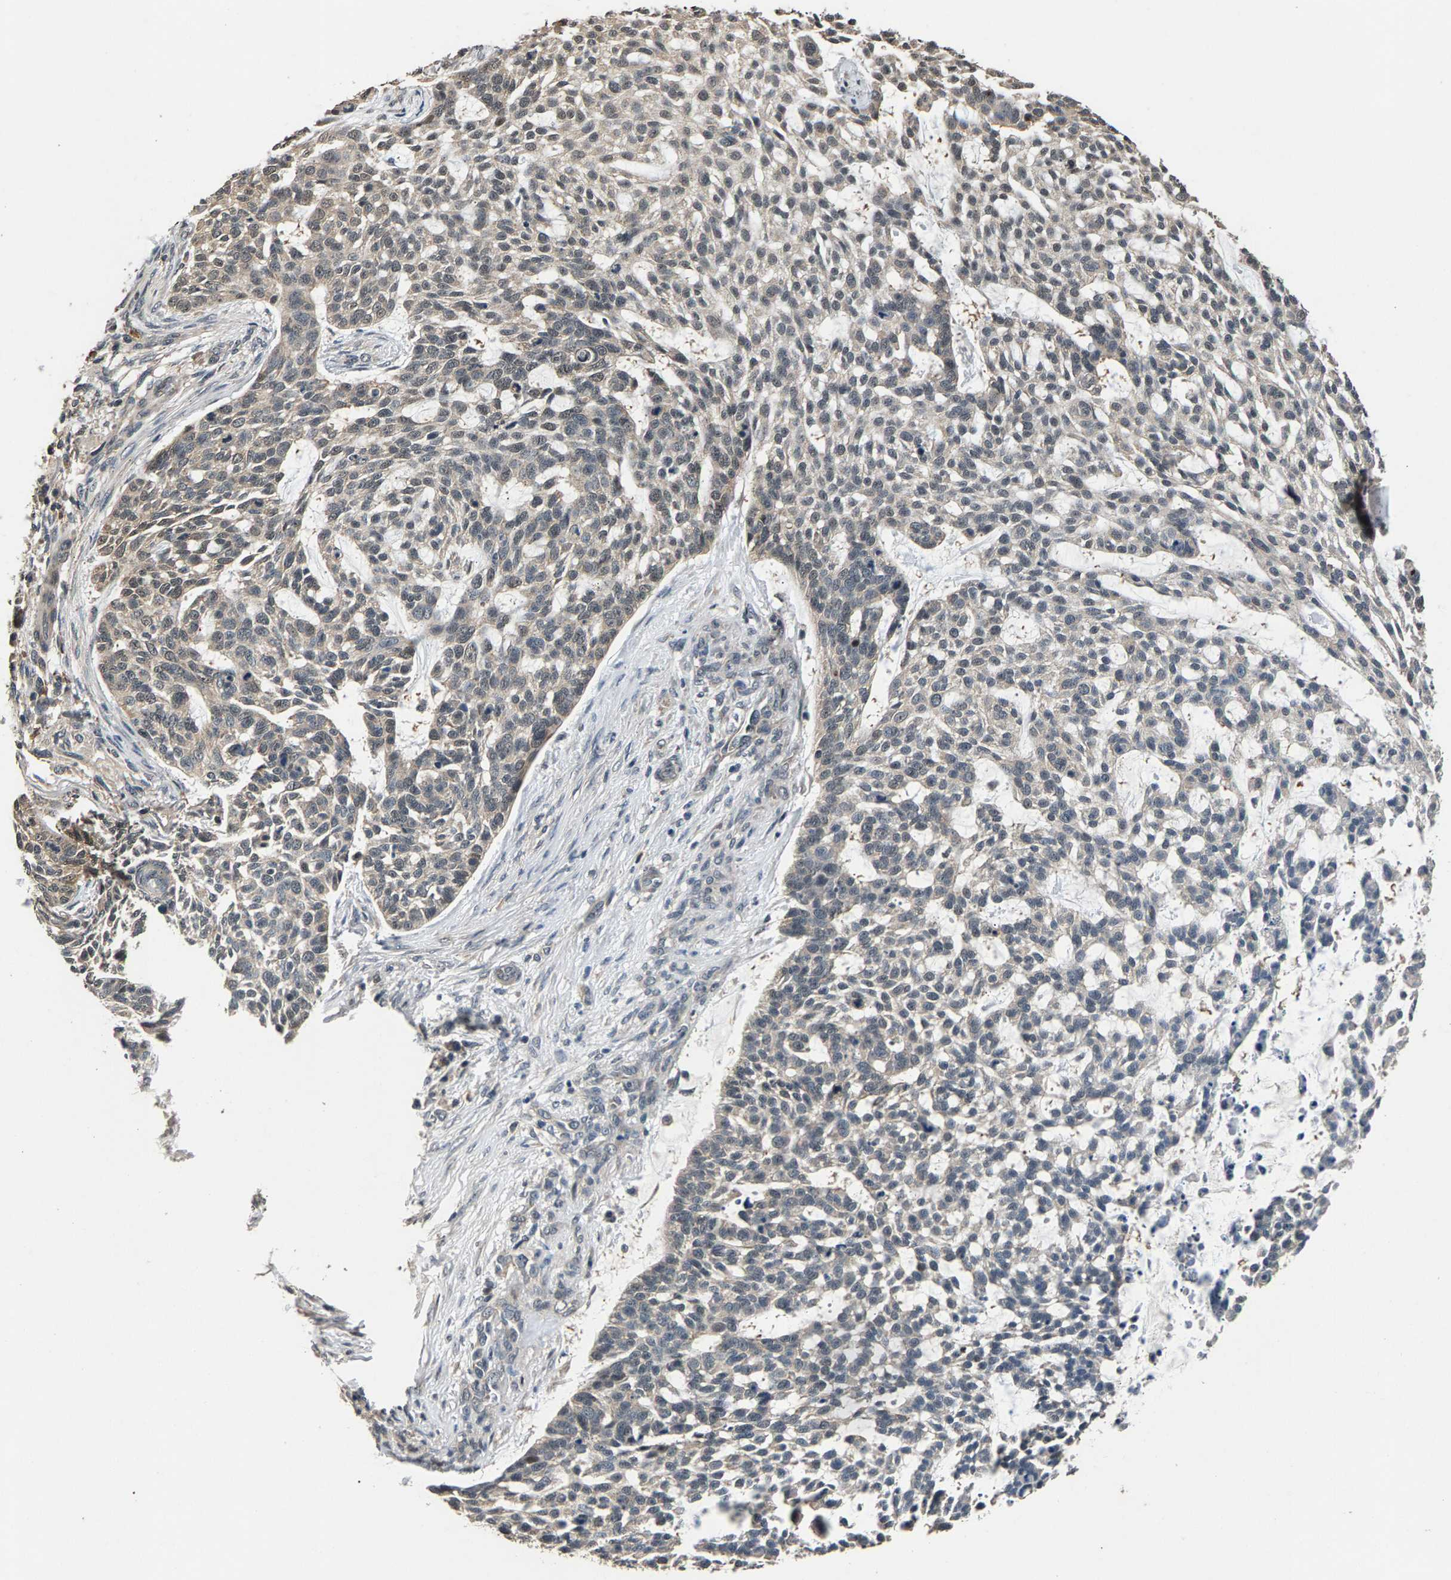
{"staining": {"intensity": "weak", "quantity": "<25%", "location": "cytoplasmic/membranous,nuclear"}, "tissue": "skin cancer", "cell_type": "Tumor cells", "image_type": "cancer", "snomed": [{"axis": "morphology", "description": "Basal cell carcinoma"}, {"axis": "topography", "description": "Skin"}], "caption": "High power microscopy histopathology image of an immunohistochemistry (IHC) histopathology image of skin cancer, revealing no significant positivity in tumor cells. (Stains: DAB (3,3'-diaminobenzidine) IHC with hematoxylin counter stain, Microscopy: brightfield microscopy at high magnification).", "gene": "RBM33", "patient": {"sex": "female", "age": 64}}